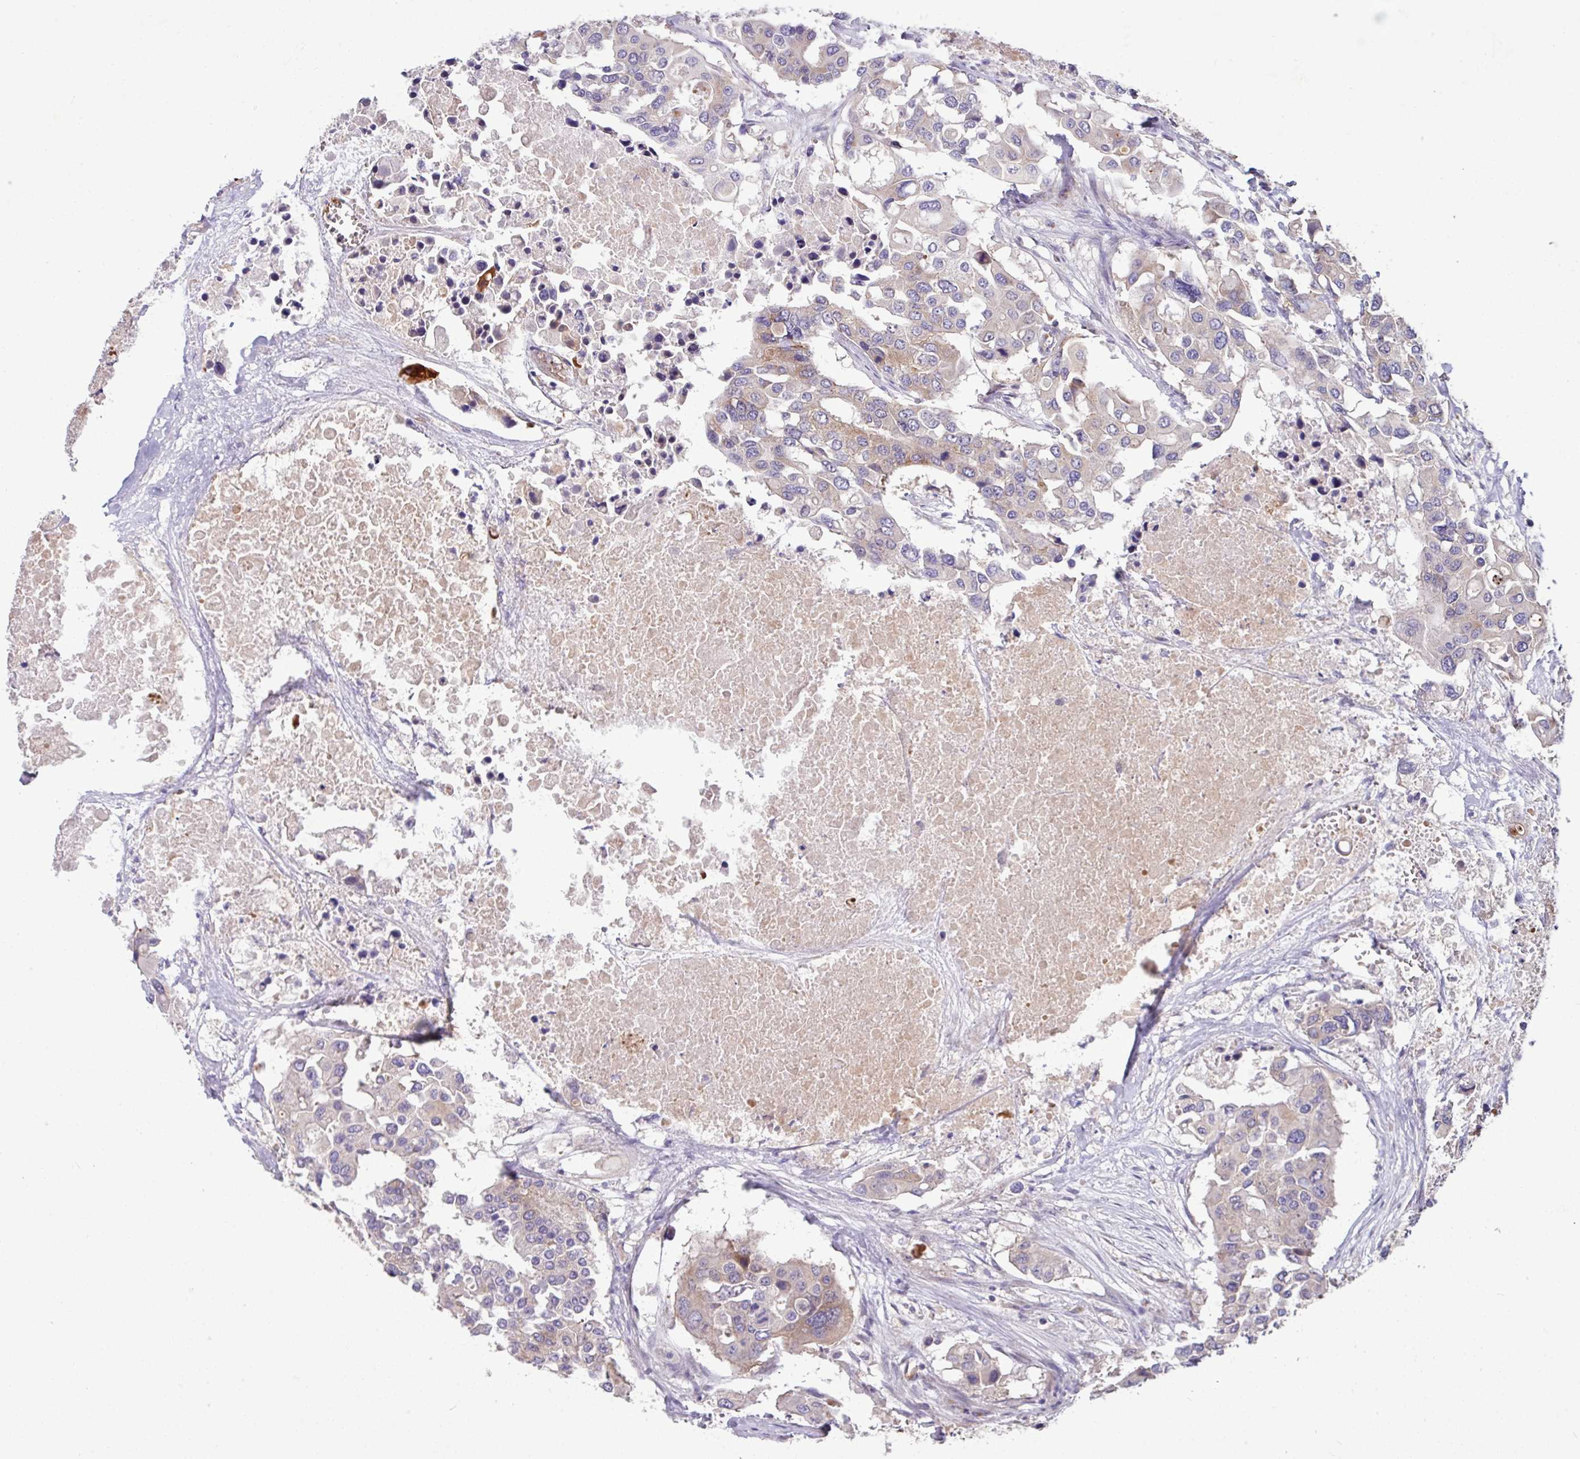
{"staining": {"intensity": "weak", "quantity": ">75%", "location": "cytoplasmic/membranous"}, "tissue": "colorectal cancer", "cell_type": "Tumor cells", "image_type": "cancer", "snomed": [{"axis": "morphology", "description": "Adenocarcinoma, NOS"}, {"axis": "topography", "description": "Colon"}], "caption": "Weak cytoplasmic/membranous protein staining is present in about >75% of tumor cells in colorectal cancer (adenocarcinoma).", "gene": "LSM12", "patient": {"sex": "male", "age": 77}}